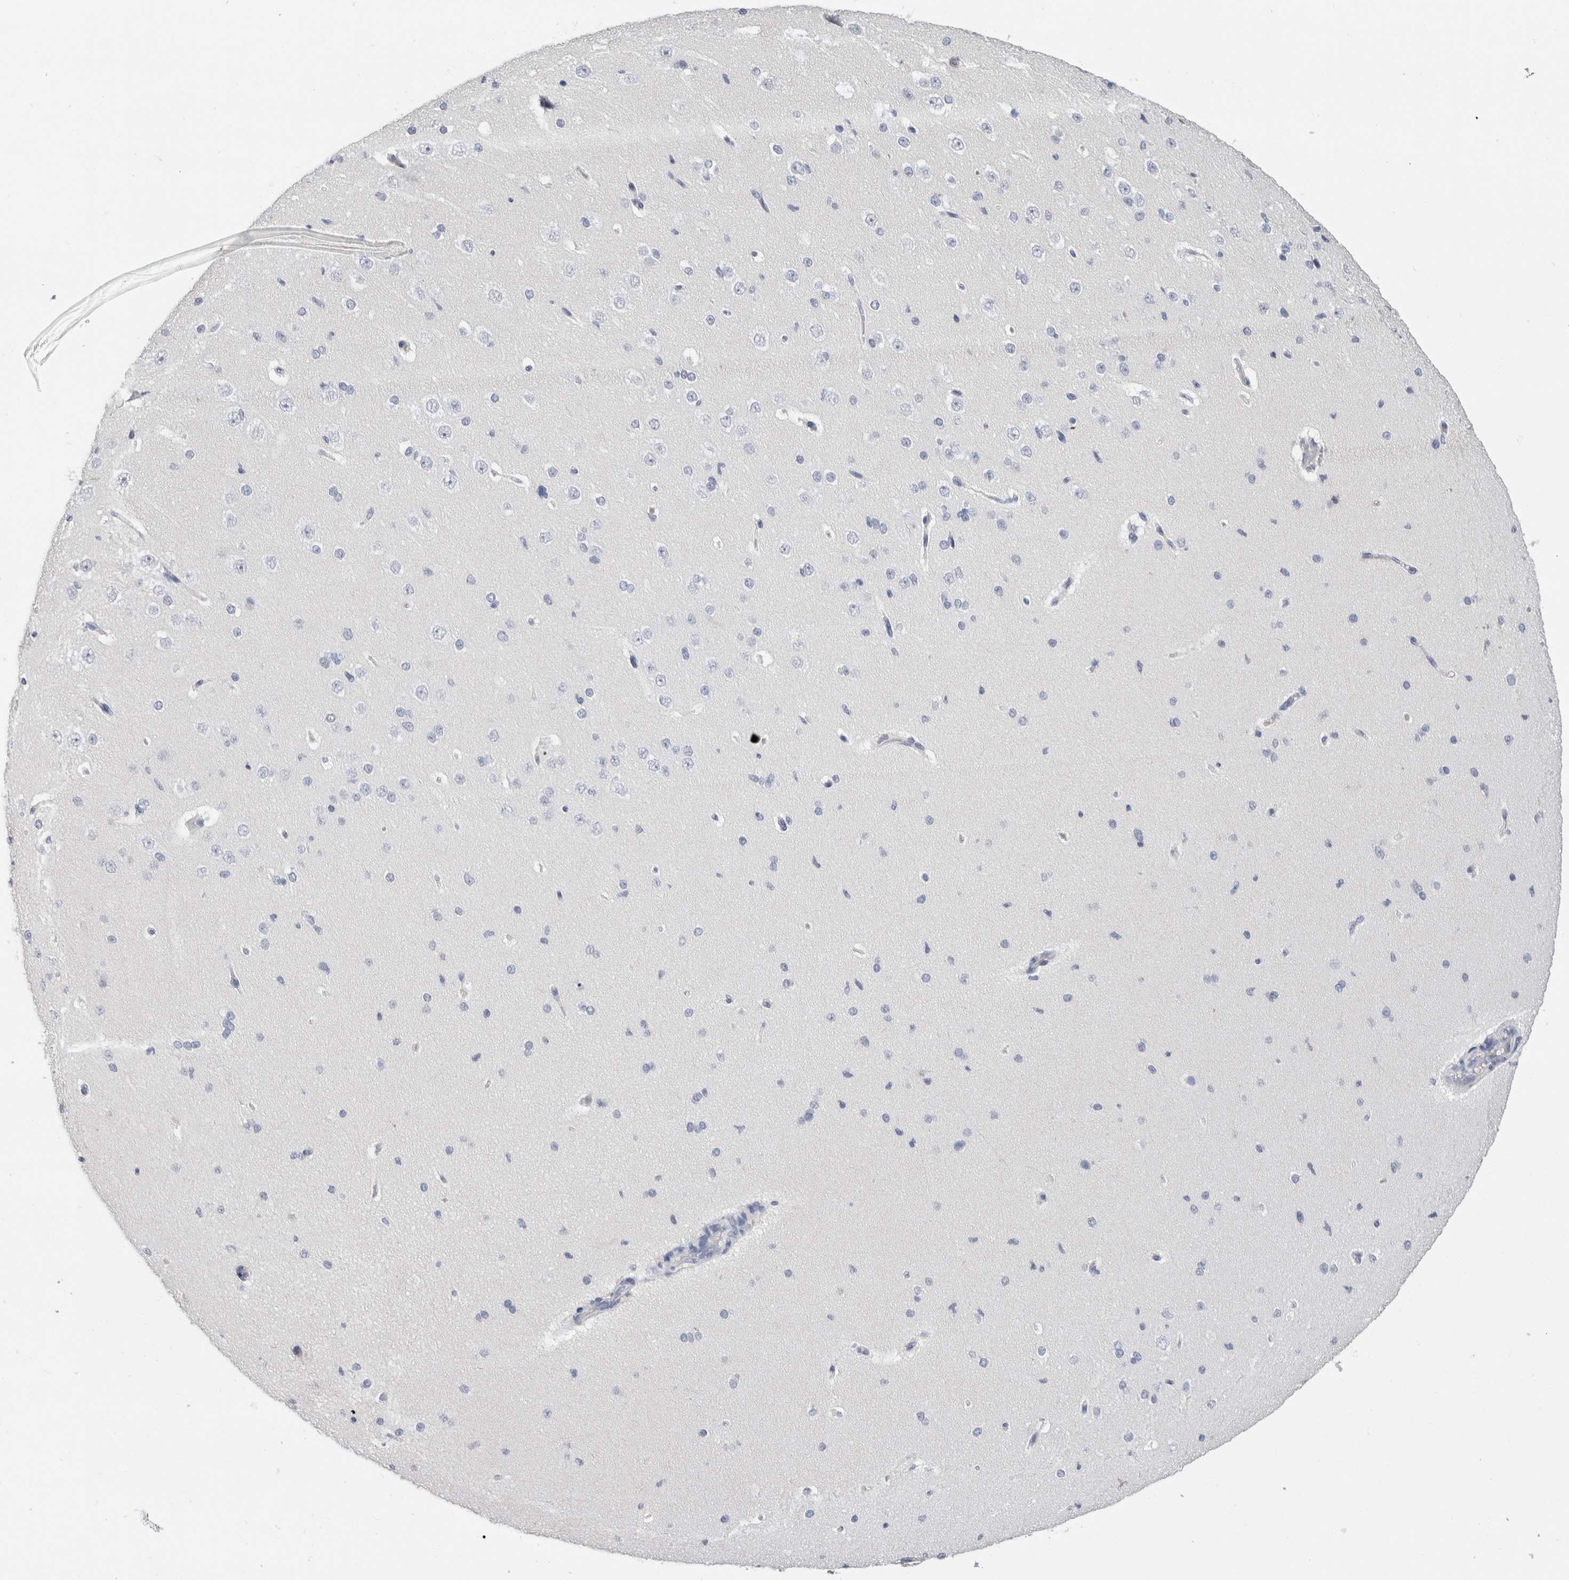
{"staining": {"intensity": "negative", "quantity": "none", "location": "none"}, "tissue": "cerebral cortex", "cell_type": "Endothelial cells", "image_type": "normal", "snomed": [{"axis": "morphology", "description": "Normal tissue, NOS"}, {"axis": "morphology", "description": "Developmental malformation"}, {"axis": "topography", "description": "Cerebral cortex"}], "caption": "High magnification brightfield microscopy of benign cerebral cortex stained with DAB (brown) and counterstained with hematoxylin (blue): endothelial cells show no significant expression.", "gene": "SCGB1A1", "patient": {"sex": "female", "age": 30}}